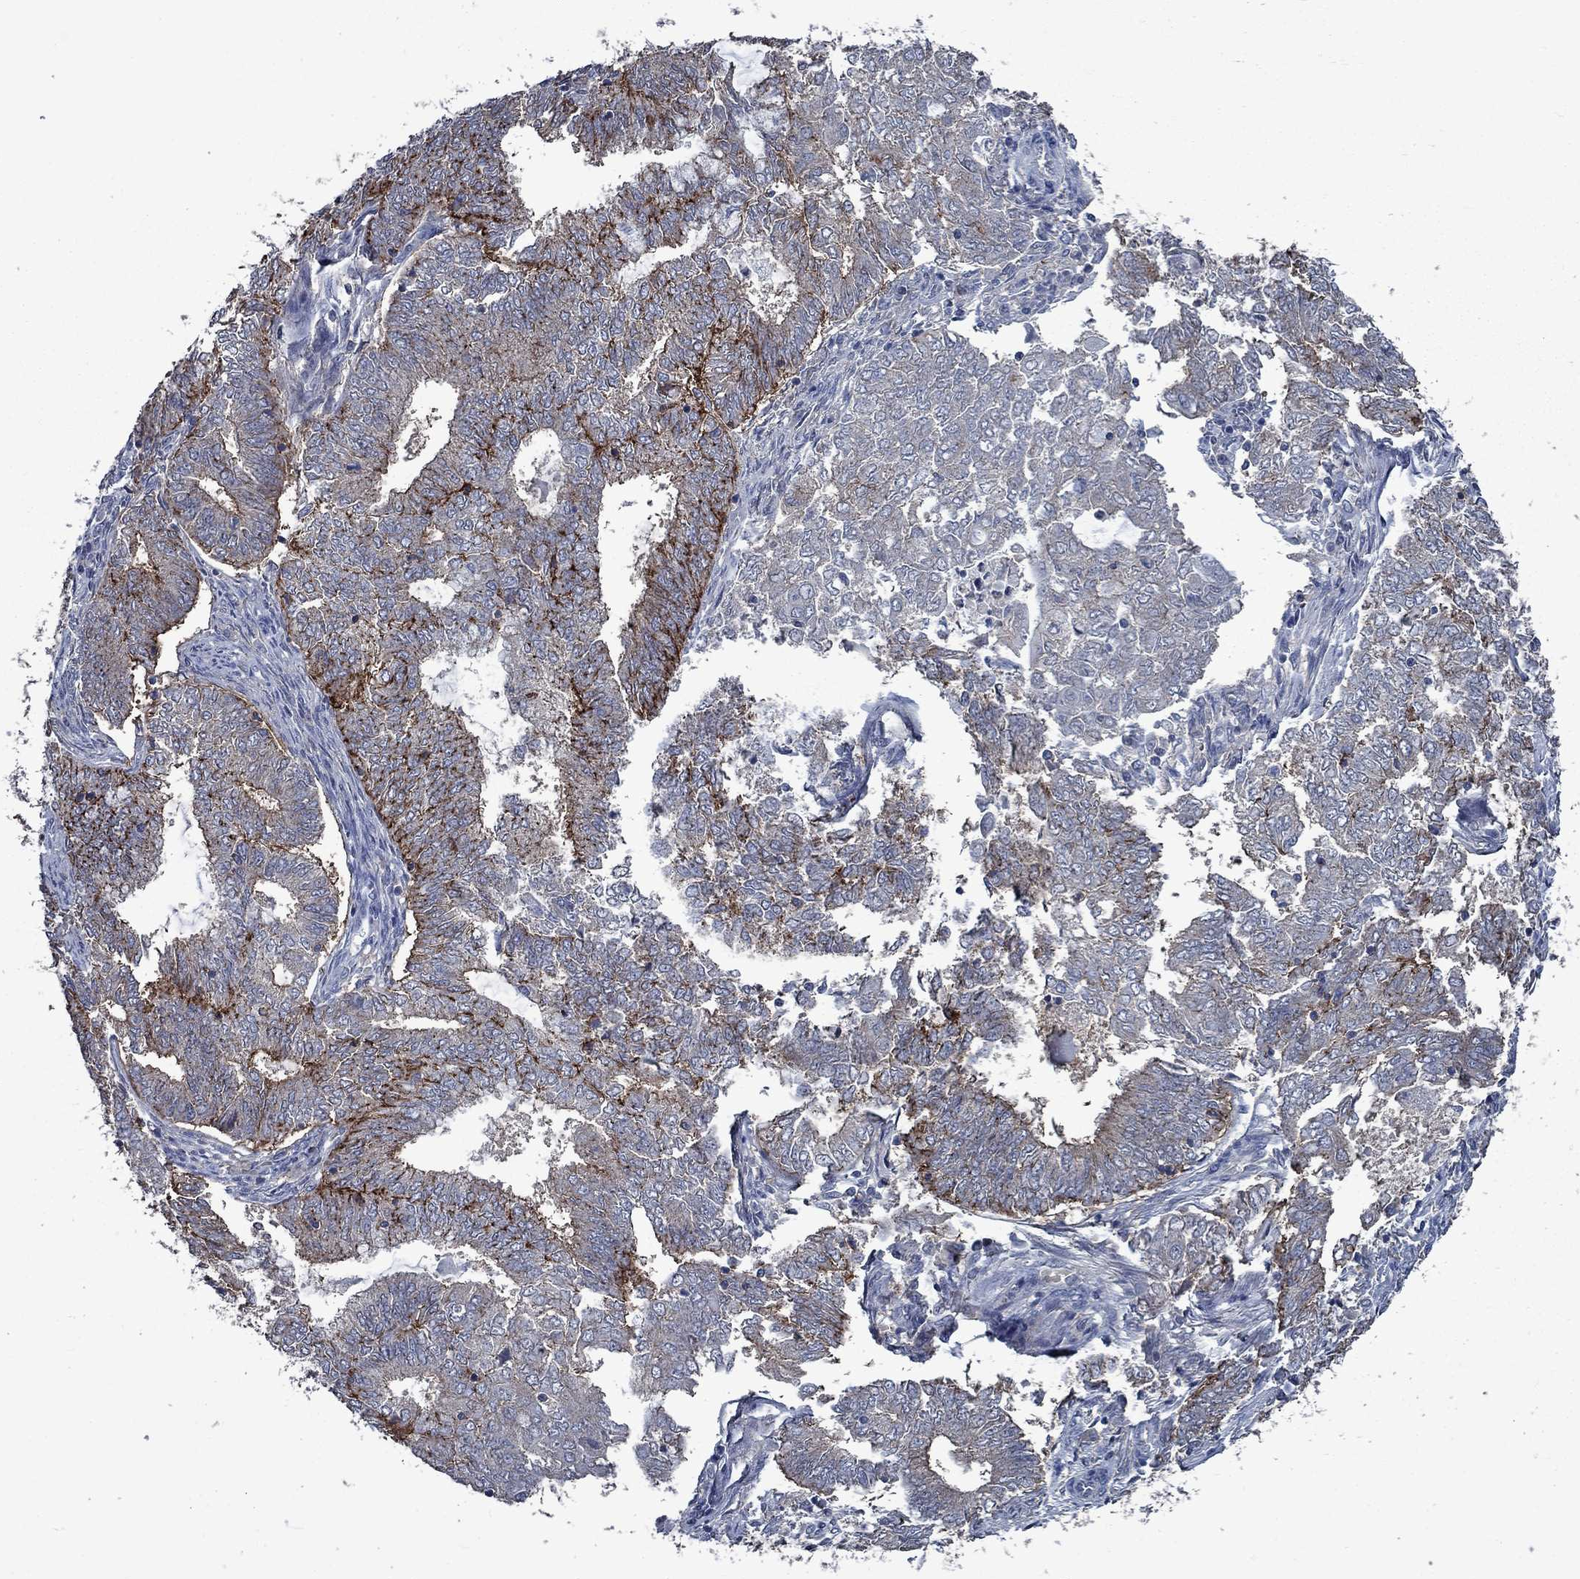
{"staining": {"intensity": "strong", "quantity": "25%-75%", "location": "cytoplasmic/membranous"}, "tissue": "endometrial cancer", "cell_type": "Tumor cells", "image_type": "cancer", "snomed": [{"axis": "morphology", "description": "Adenocarcinoma, NOS"}, {"axis": "topography", "description": "Endometrium"}], "caption": "Immunohistochemistry histopathology image of neoplastic tissue: human endometrial adenocarcinoma stained using immunohistochemistry (IHC) displays high levels of strong protein expression localized specifically in the cytoplasmic/membranous of tumor cells, appearing as a cytoplasmic/membranous brown color.", "gene": "SLC44A1", "patient": {"sex": "female", "age": 62}}